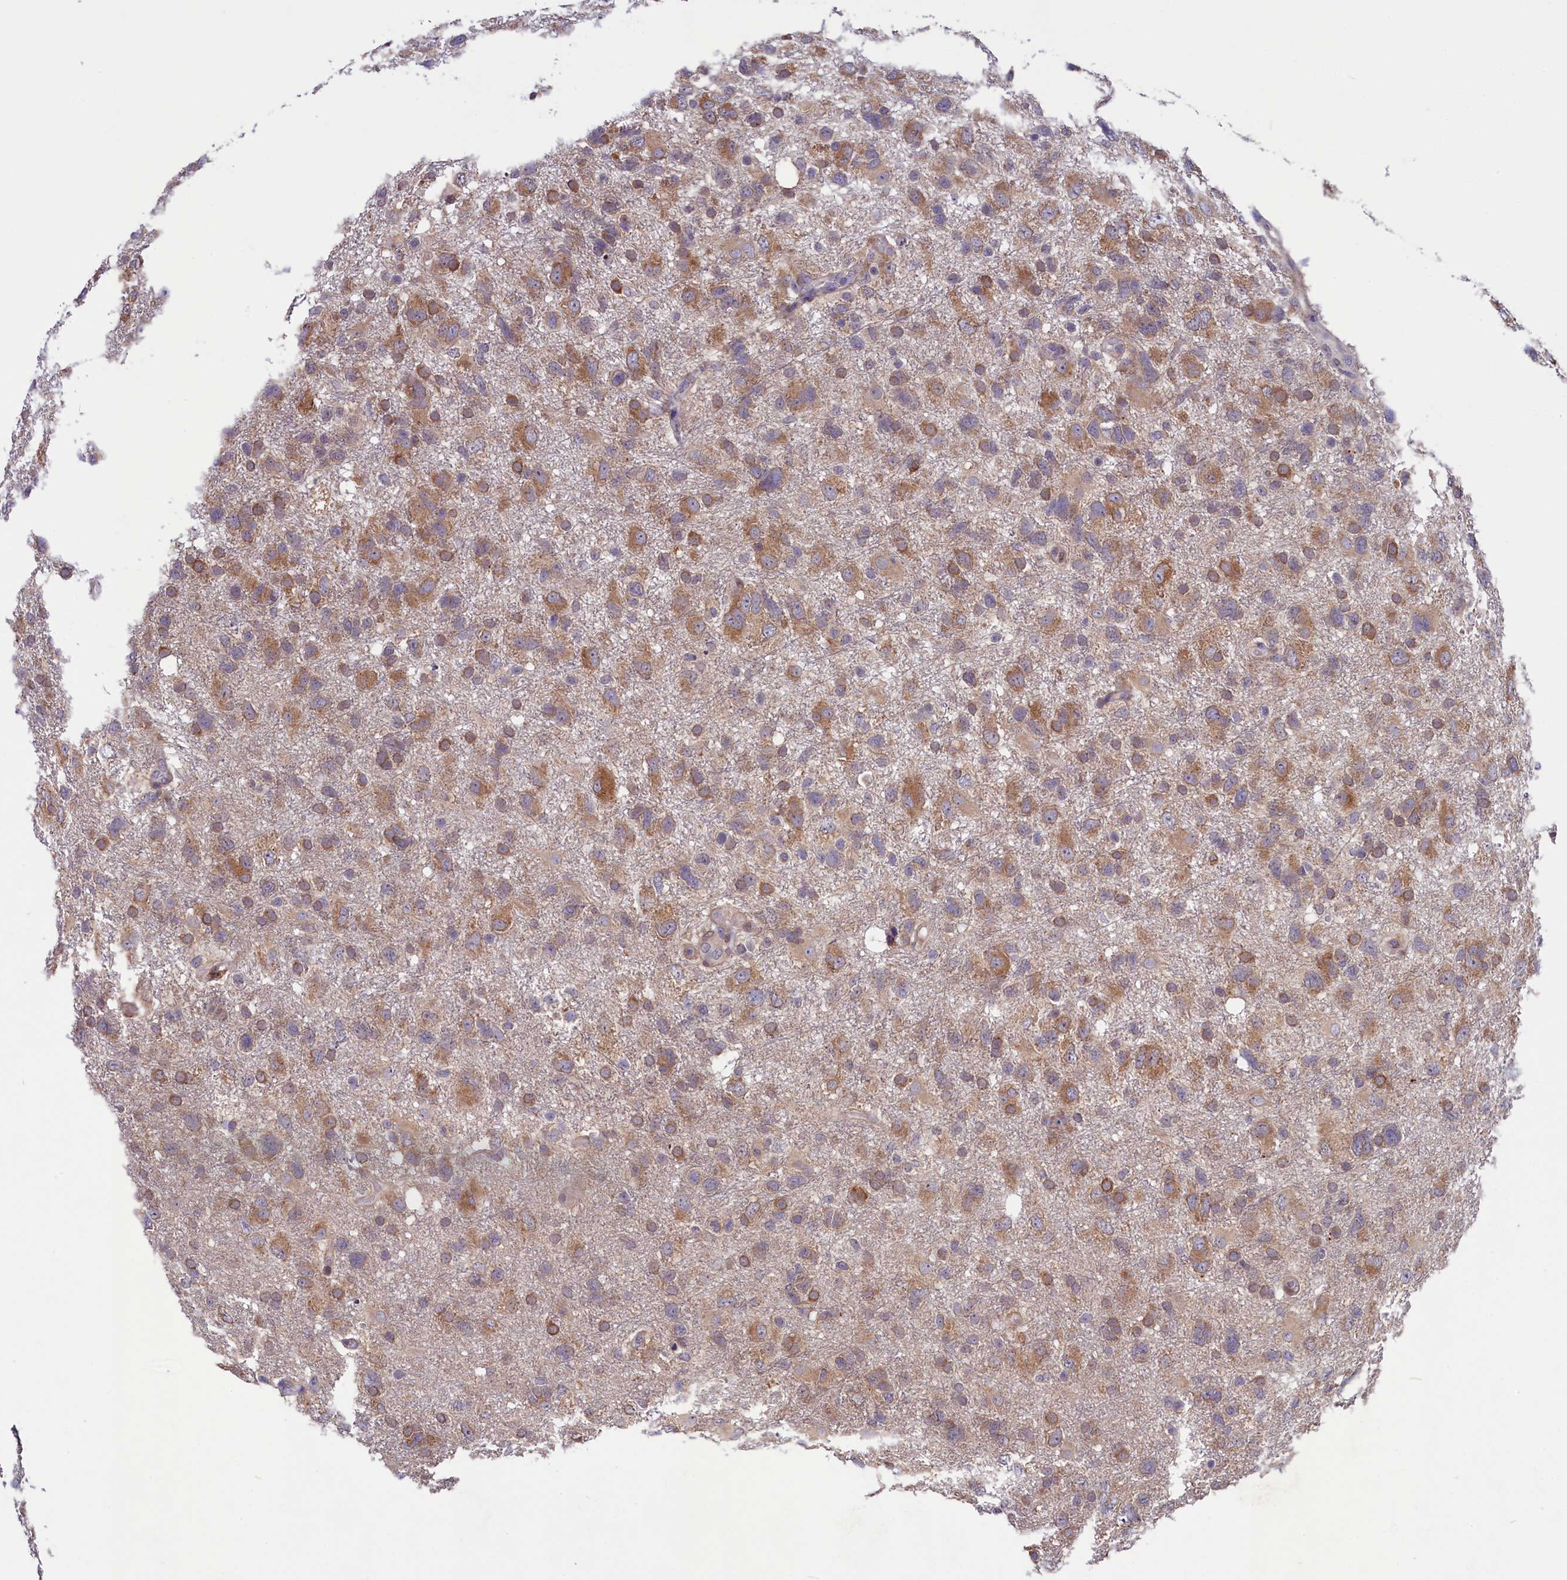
{"staining": {"intensity": "moderate", "quantity": ">75%", "location": "cytoplasmic/membranous"}, "tissue": "glioma", "cell_type": "Tumor cells", "image_type": "cancer", "snomed": [{"axis": "morphology", "description": "Glioma, malignant, High grade"}, {"axis": "topography", "description": "Brain"}], "caption": "High-grade glioma (malignant) stained with a protein marker reveals moderate staining in tumor cells.", "gene": "SLC39A6", "patient": {"sex": "male", "age": 61}}